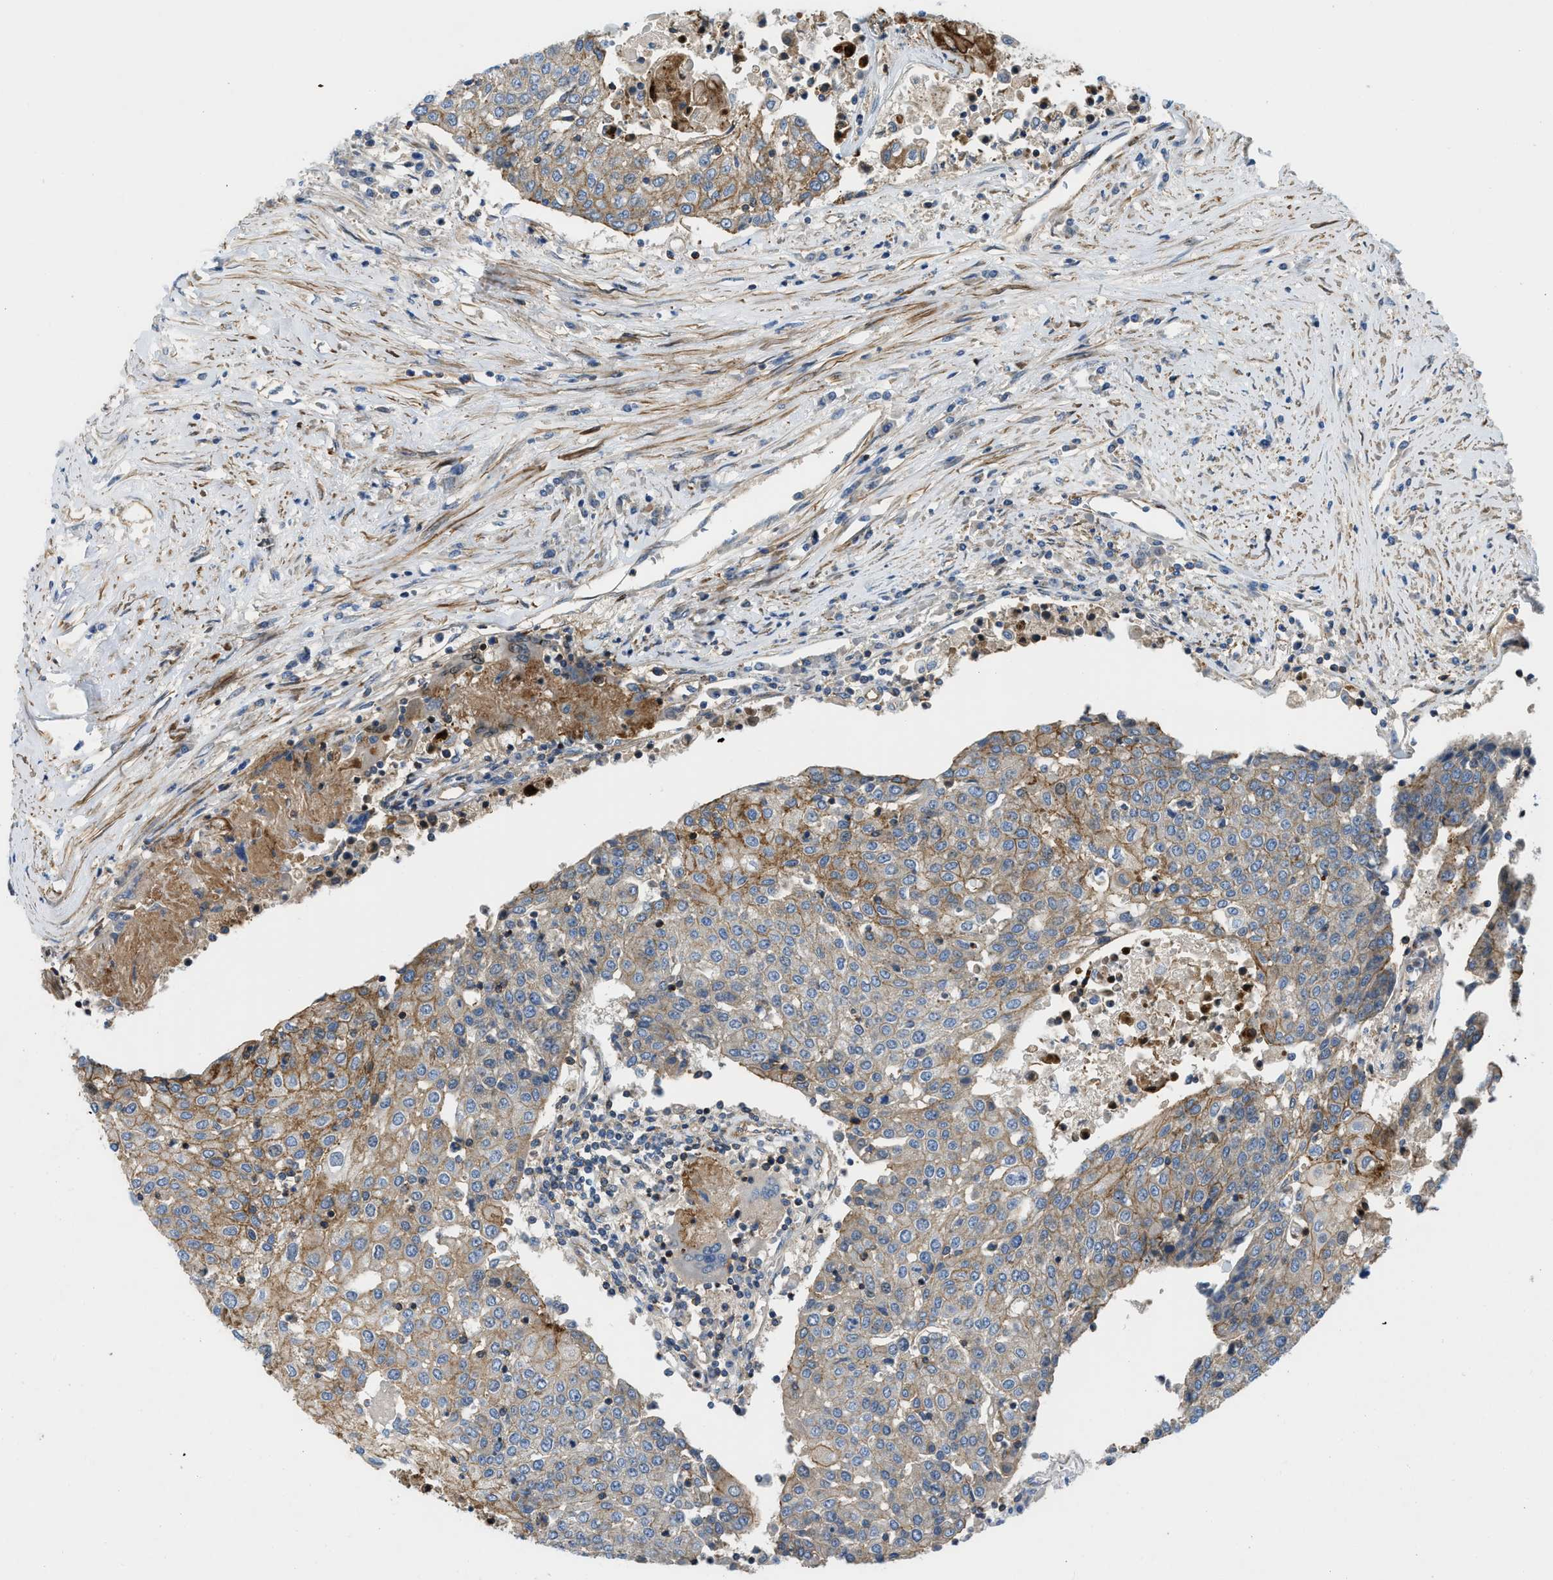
{"staining": {"intensity": "moderate", "quantity": ">75%", "location": "cytoplasmic/membranous"}, "tissue": "urothelial cancer", "cell_type": "Tumor cells", "image_type": "cancer", "snomed": [{"axis": "morphology", "description": "Urothelial carcinoma, High grade"}, {"axis": "topography", "description": "Urinary bladder"}], "caption": "Human urothelial cancer stained with a brown dye exhibits moderate cytoplasmic/membranous positive positivity in about >75% of tumor cells.", "gene": "NYNRIN", "patient": {"sex": "female", "age": 85}}